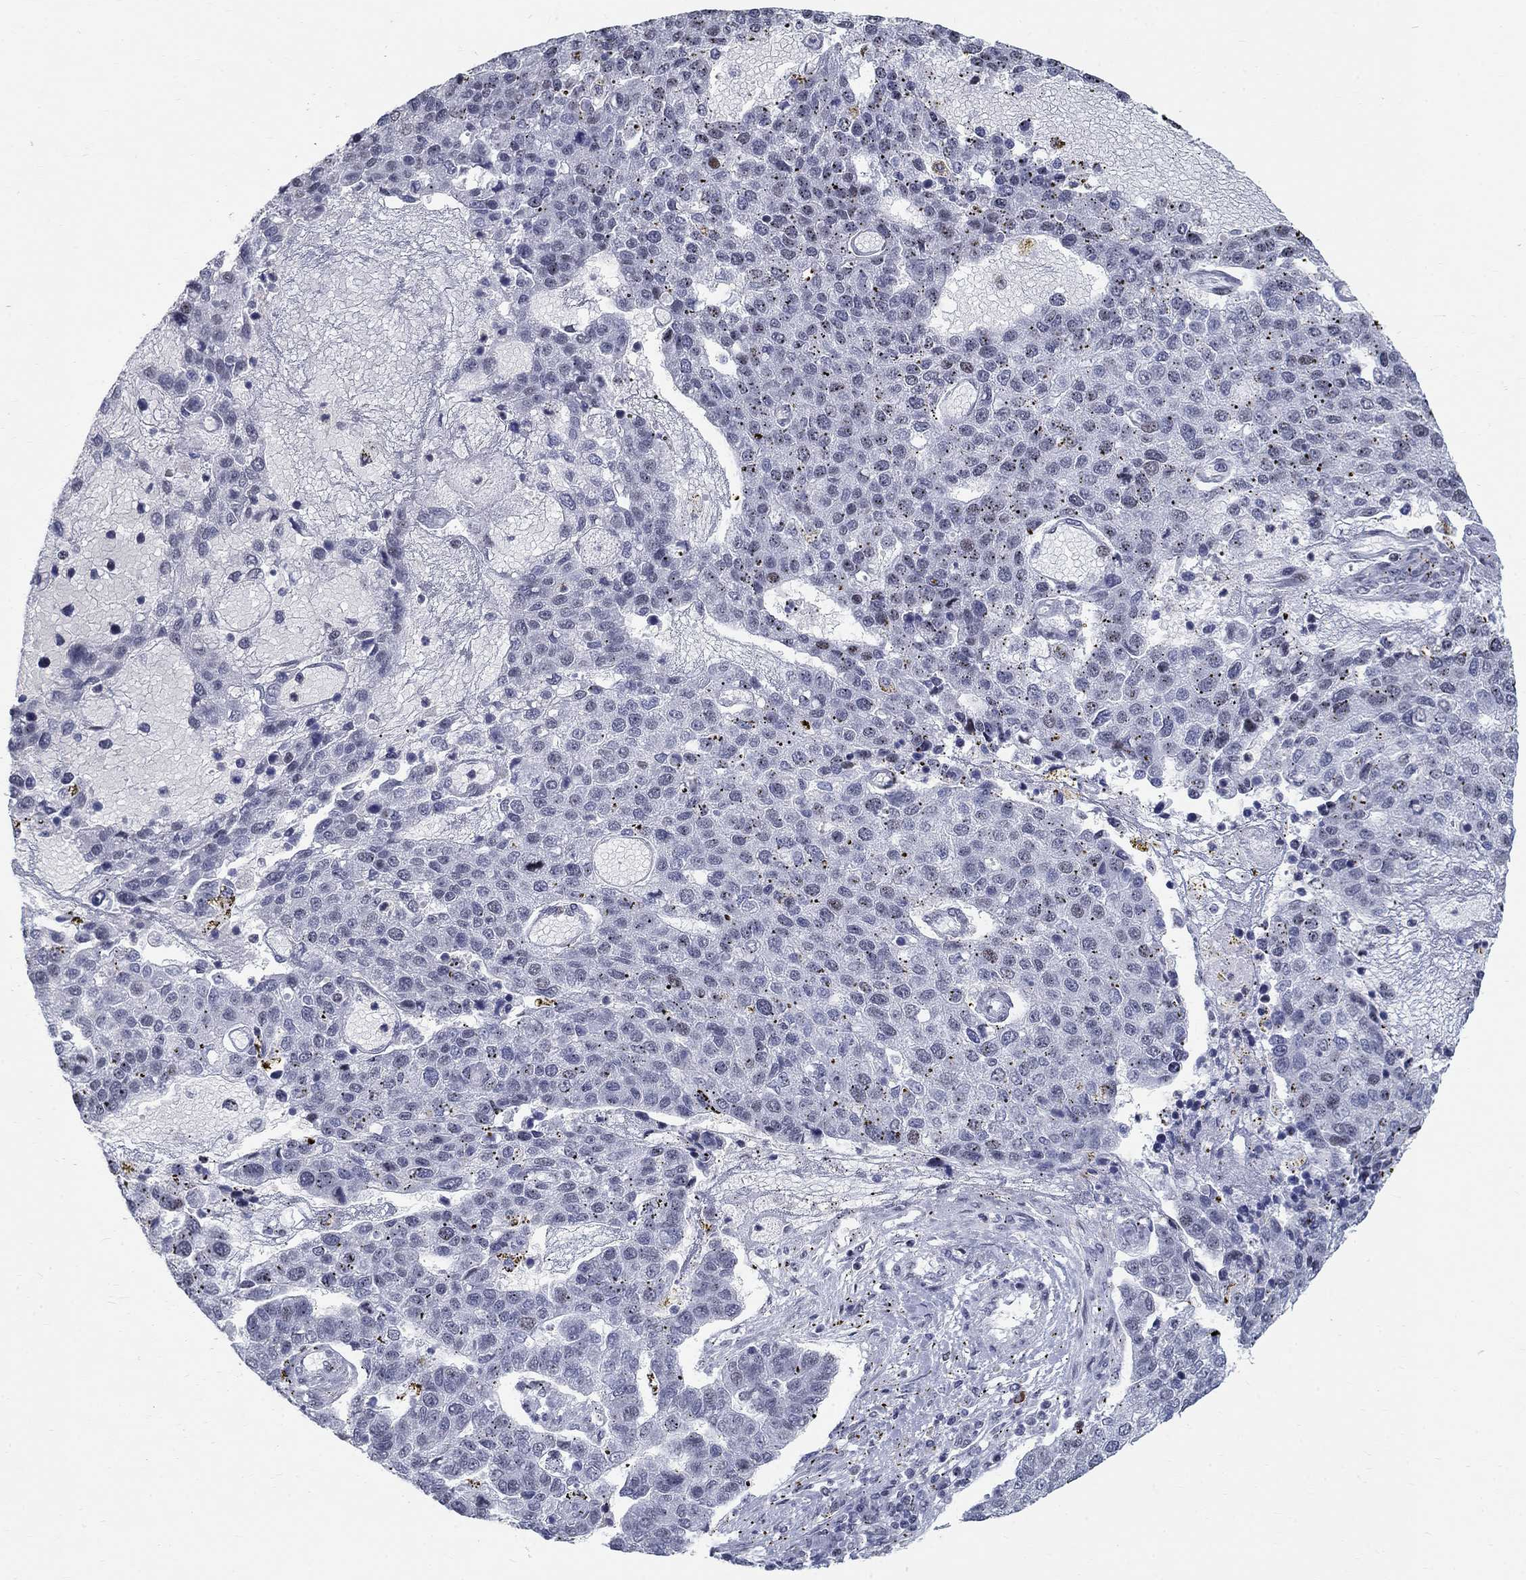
{"staining": {"intensity": "negative", "quantity": "none", "location": "none"}, "tissue": "pancreatic cancer", "cell_type": "Tumor cells", "image_type": "cancer", "snomed": [{"axis": "morphology", "description": "Adenocarcinoma, NOS"}, {"axis": "topography", "description": "Pancreas"}], "caption": "Micrograph shows no significant protein staining in tumor cells of adenocarcinoma (pancreatic). (Brightfield microscopy of DAB (3,3'-diaminobenzidine) immunohistochemistry at high magnification).", "gene": "BHLHE22", "patient": {"sex": "female", "age": 61}}